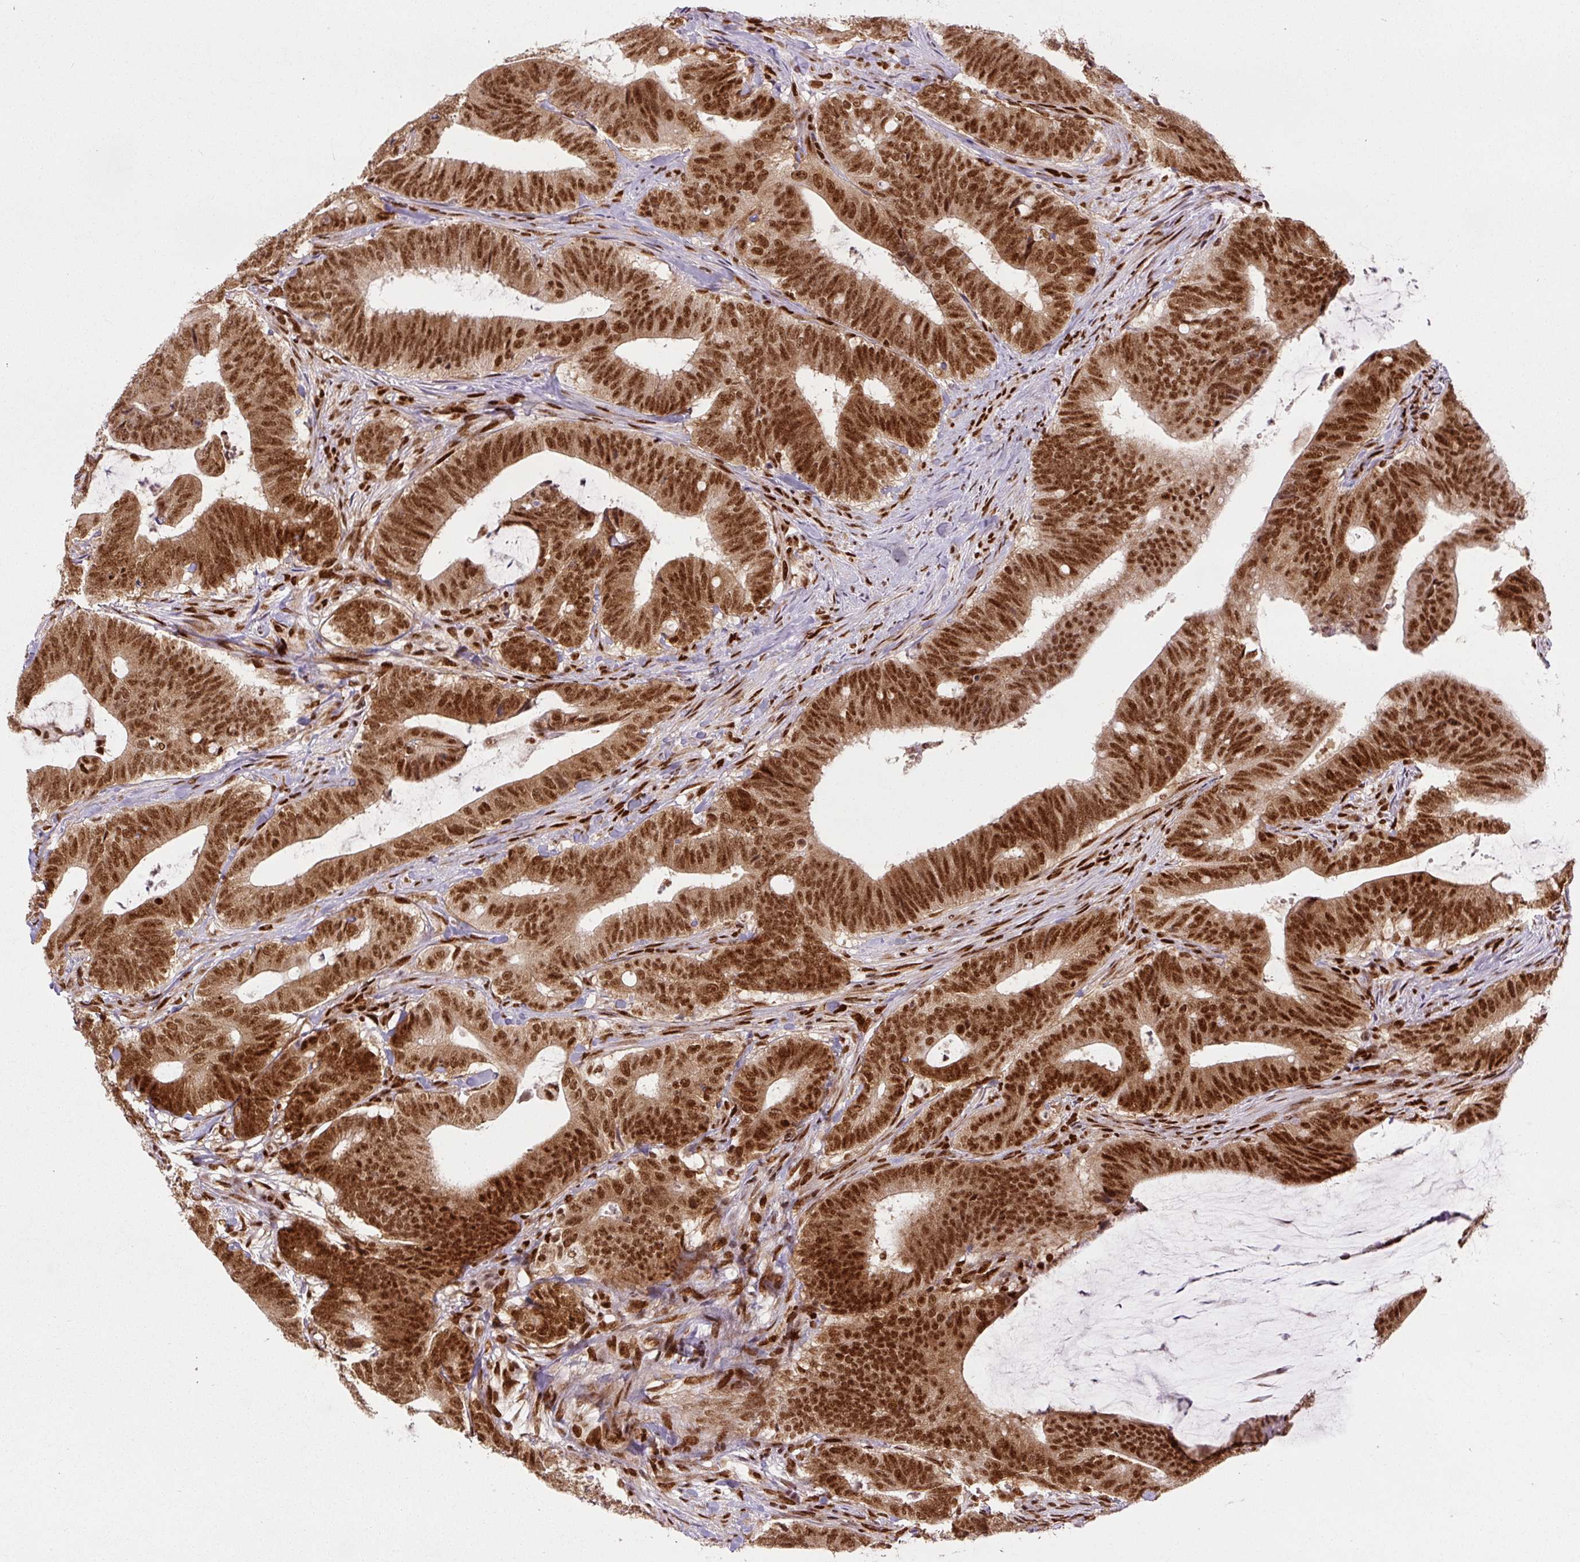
{"staining": {"intensity": "strong", "quantity": ">75%", "location": "nuclear"}, "tissue": "colorectal cancer", "cell_type": "Tumor cells", "image_type": "cancer", "snomed": [{"axis": "morphology", "description": "Adenocarcinoma, NOS"}, {"axis": "topography", "description": "Colon"}], "caption": "Immunohistochemical staining of colorectal adenocarcinoma shows high levels of strong nuclear staining in approximately >75% of tumor cells.", "gene": "FUS", "patient": {"sex": "female", "age": 43}}